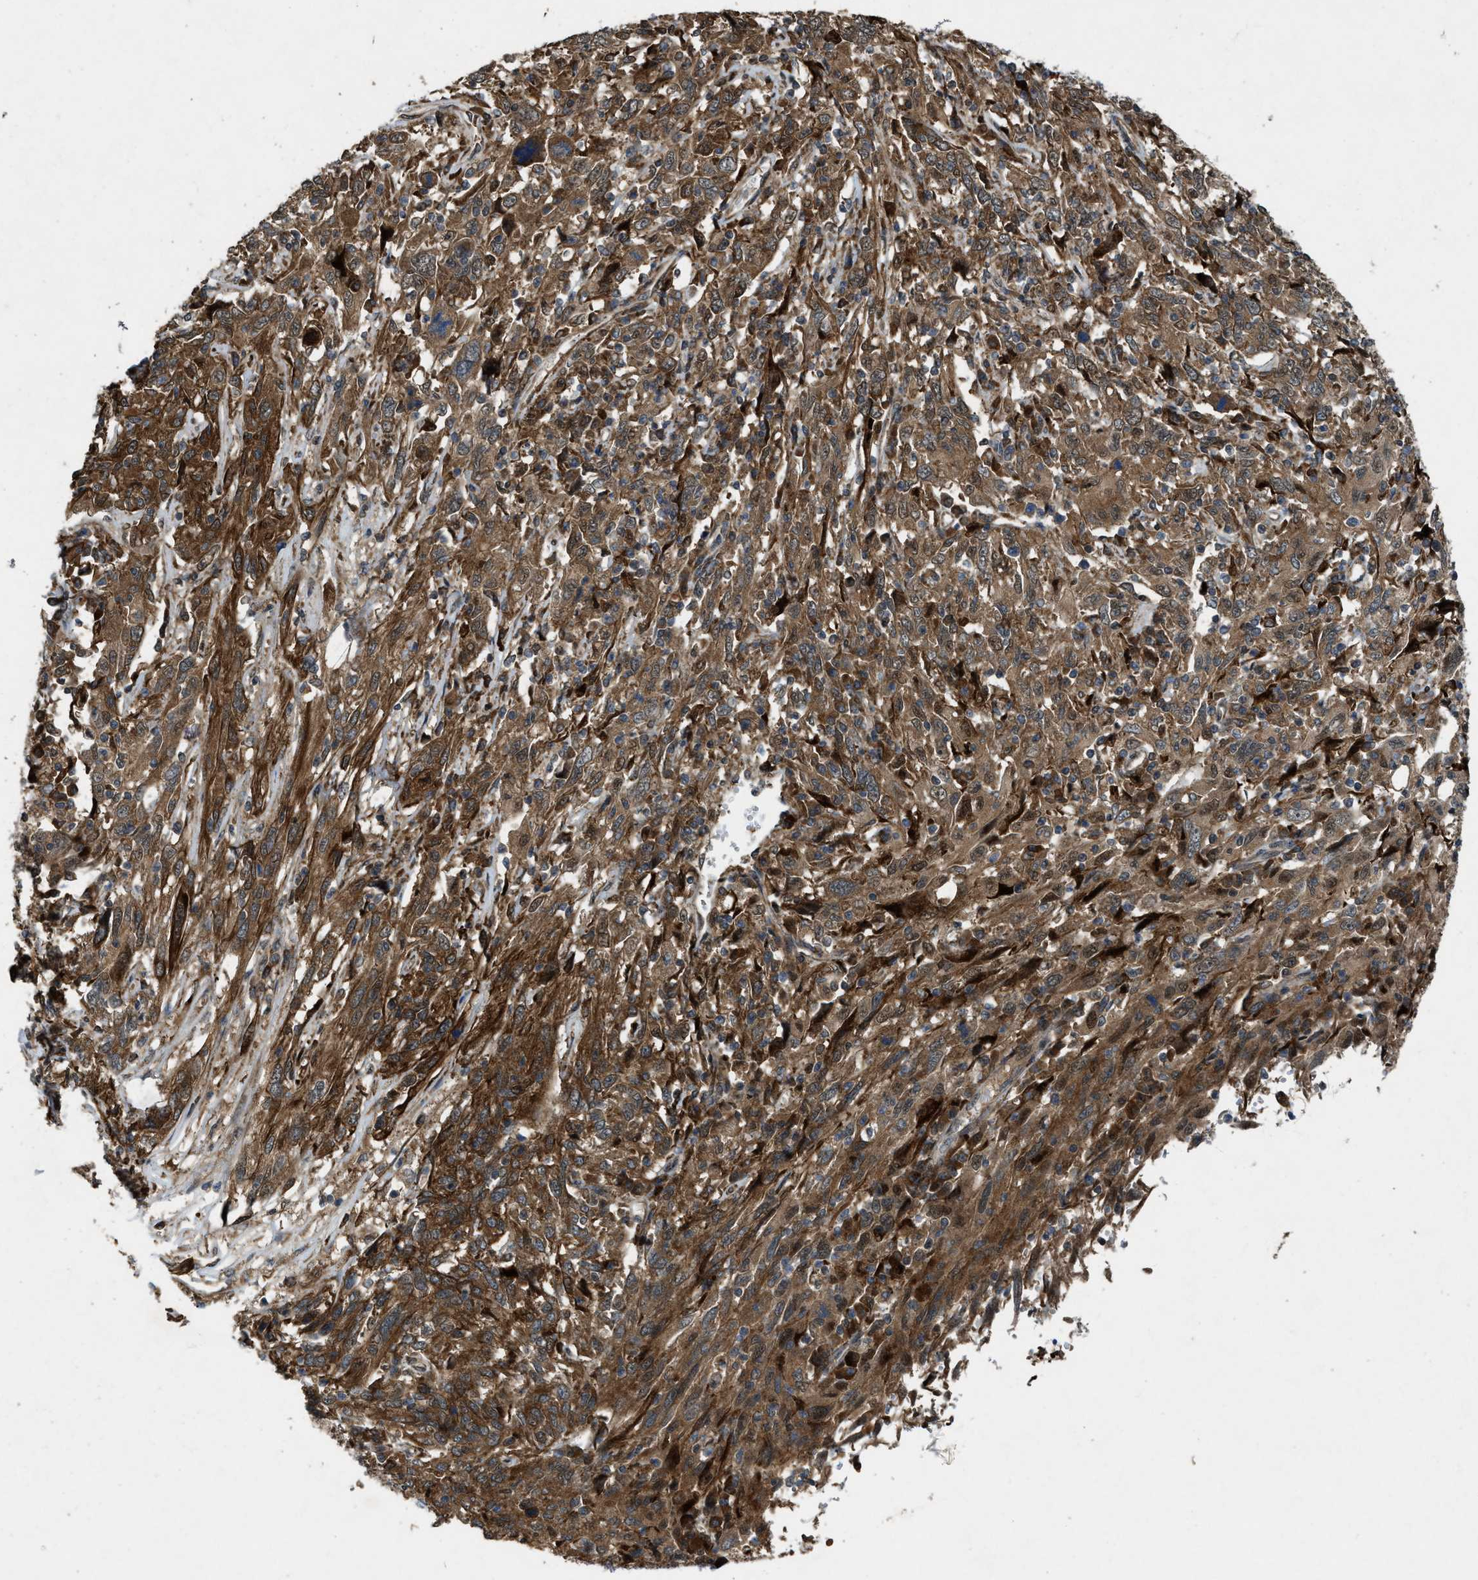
{"staining": {"intensity": "moderate", "quantity": ">75%", "location": "cytoplasmic/membranous"}, "tissue": "cervical cancer", "cell_type": "Tumor cells", "image_type": "cancer", "snomed": [{"axis": "morphology", "description": "Squamous cell carcinoma, NOS"}, {"axis": "topography", "description": "Cervix"}], "caption": "A brown stain highlights moderate cytoplasmic/membranous staining of a protein in cervical squamous cell carcinoma tumor cells. (Brightfield microscopy of DAB IHC at high magnification).", "gene": "LRRC72", "patient": {"sex": "female", "age": 46}}